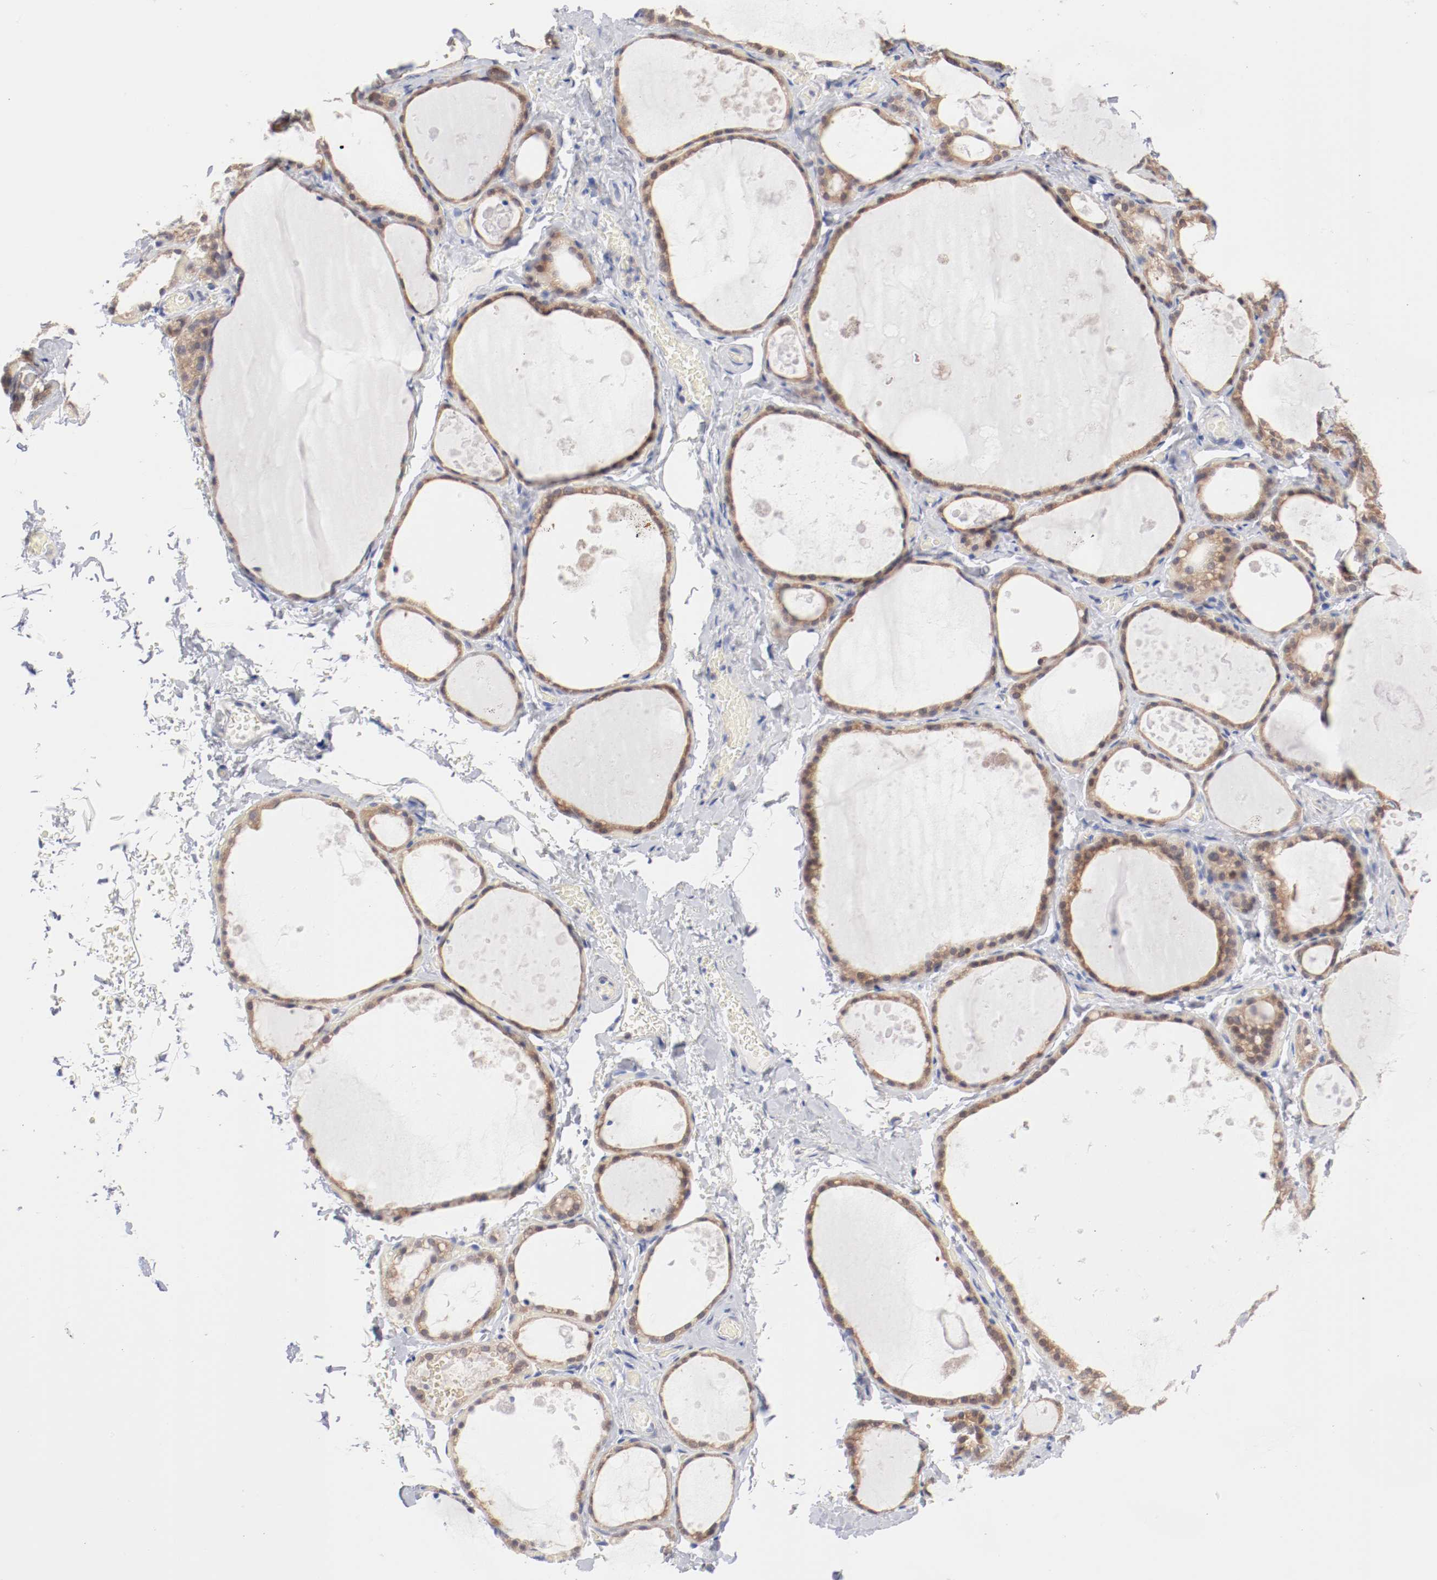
{"staining": {"intensity": "weak", "quantity": ">75%", "location": "cytoplasmic/membranous"}, "tissue": "thyroid gland", "cell_type": "Glandular cells", "image_type": "normal", "snomed": [{"axis": "morphology", "description": "Normal tissue, NOS"}, {"axis": "topography", "description": "Thyroid gland"}], "caption": "A low amount of weak cytoplasmic/membranous expression is appreciated in approximately >75% of glandular cells in unremarkable thyroid gland.", "gene": "SETD3", "patient": {"sex": "male", "age": 61}}